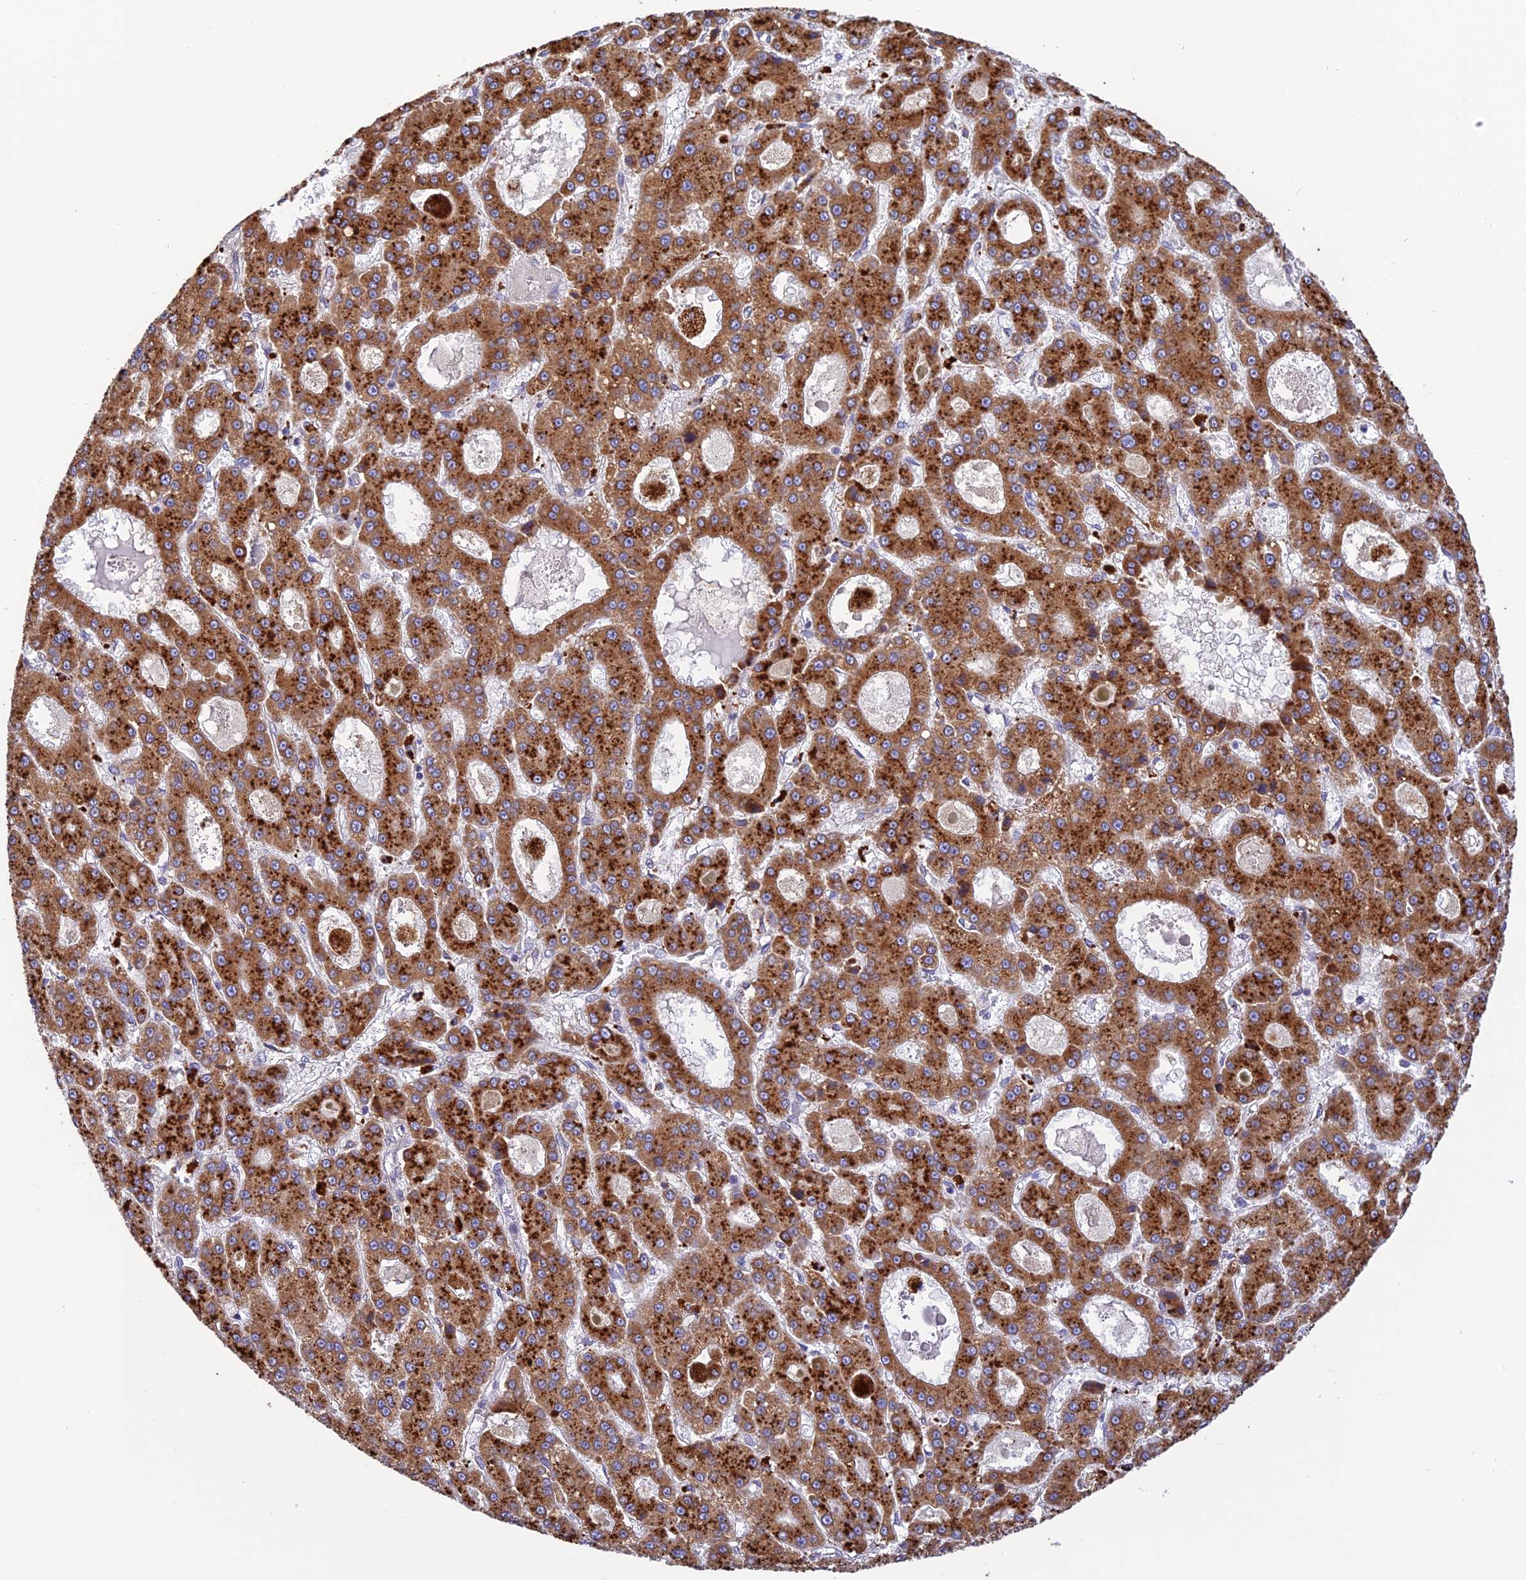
{"staining": {"intensity": "strong", "quantity": ">75%", "location": "cytoplasmic/membranous"}, "tissue": "liver cancer", "cell_type": "Tumor cells", "image_type": "cancer", "snomed": [{"axis": "morphology", "description": "Carcinoma, Hepatocellular, NOS"}, {"axis": "topography", "description": "Liver"}], "caption": "Immunohistochemical staining of liver cancer (hepatocellular carcinoma) exhibits high levels of strong cytoplasmic/membranous protein staining in about >75% of tumor cells. The staining is performed using DAB (3,3'-diaminobenzidine) brown chromogen to label protein expression. The nuclei are counter-stained blue using hematoxylin.", "gene": "VKORC1", "patient": {"sex": "male", "age": 70}}